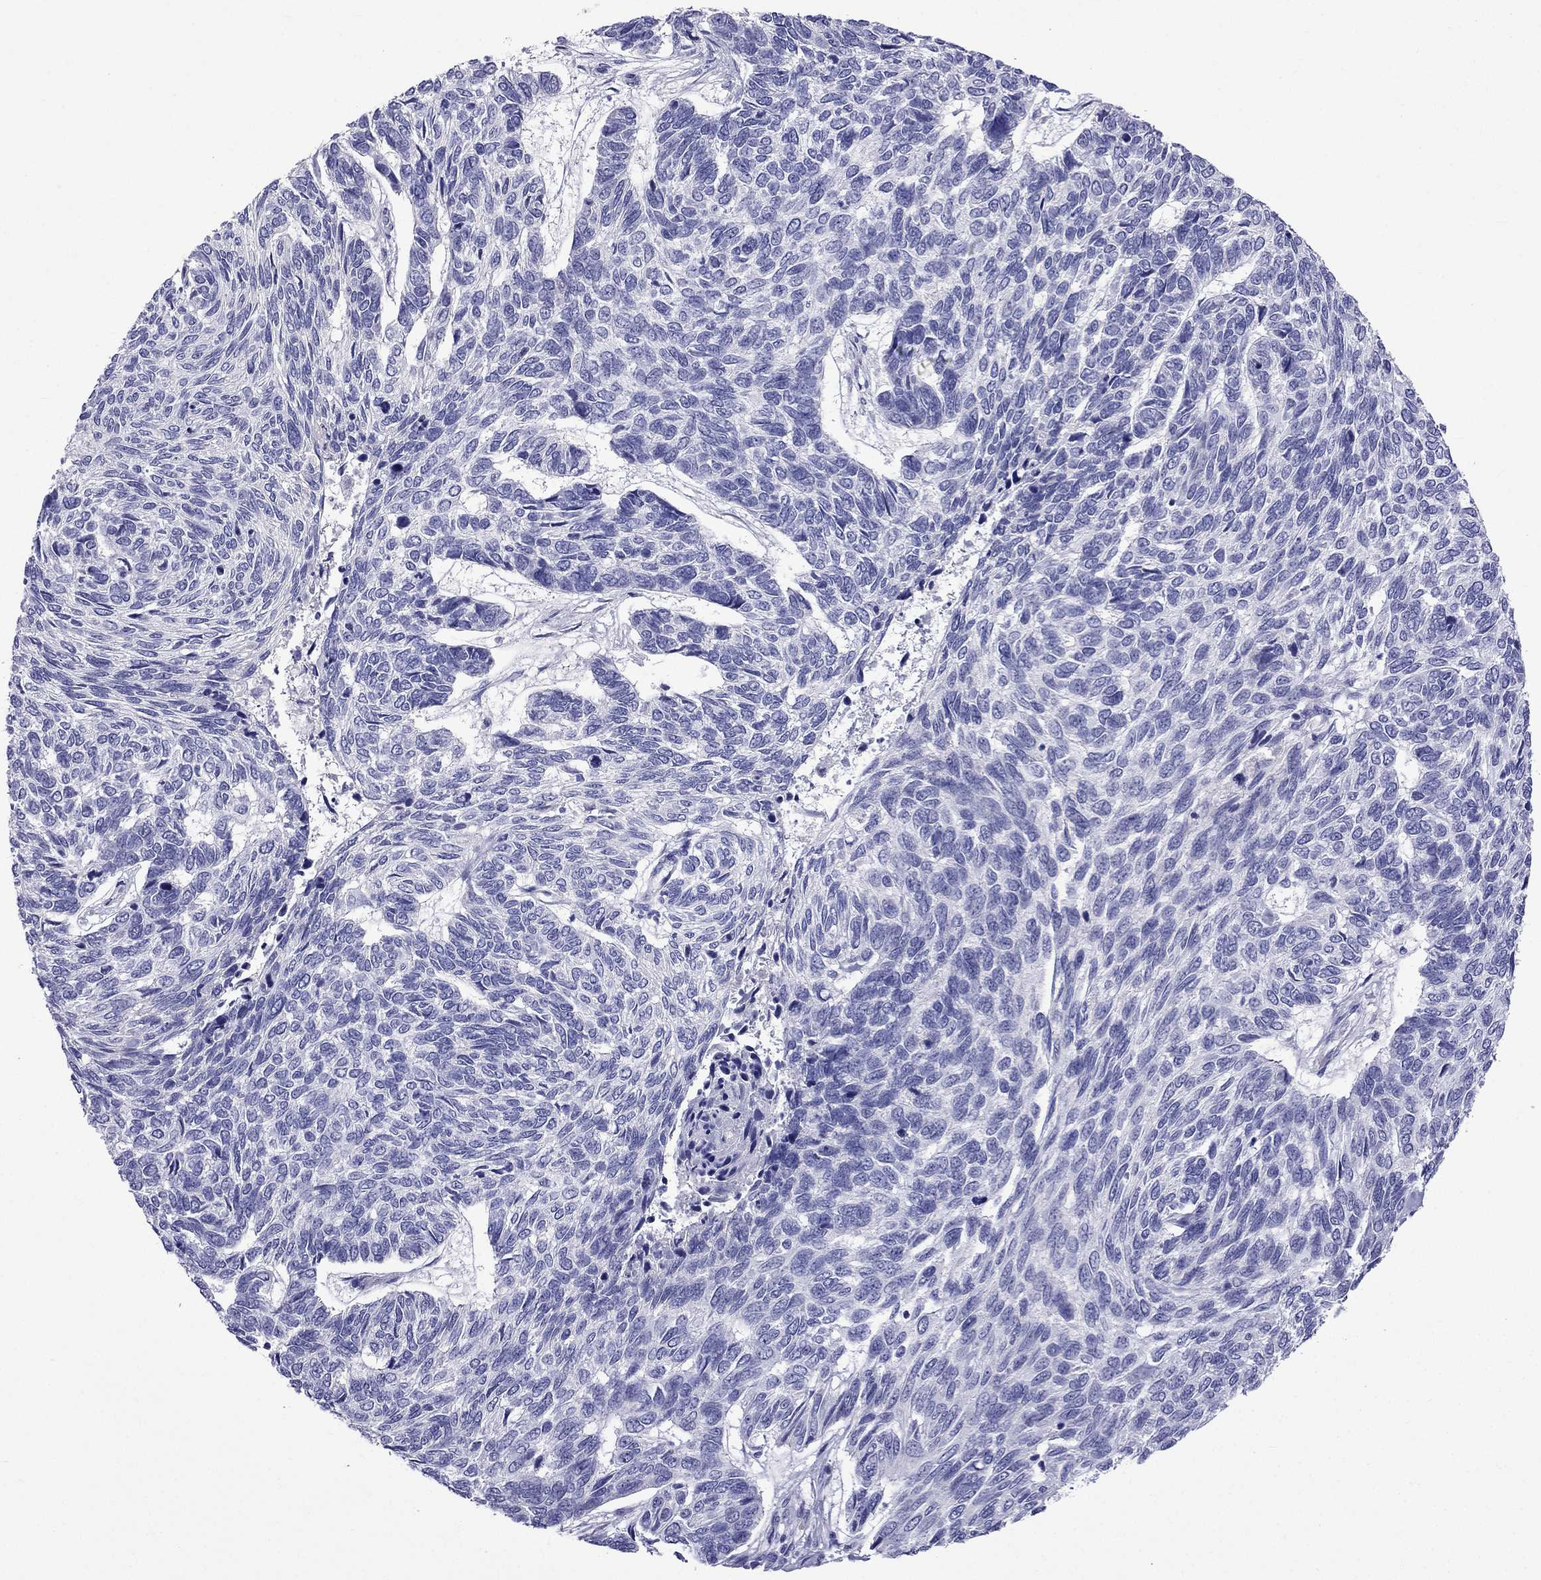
{"staining": {"intensity": "negative", "quantity": "none", "location": "none"}, "tissue": "skin cancer", "cell_type": "Tumor cells", "image_type": "cancer", "snomed": [{"axis": "morphology", "description": "Basal cell carcinoma"}, {"axis": "topography", "description": "Skin"}], "caption": "This is an immunohistochemistry histopathology image of human skin cancer. There is no positivity in tumor cells.", "gene": "PATE1", "patient": {"sex": "female", "age": 65}}